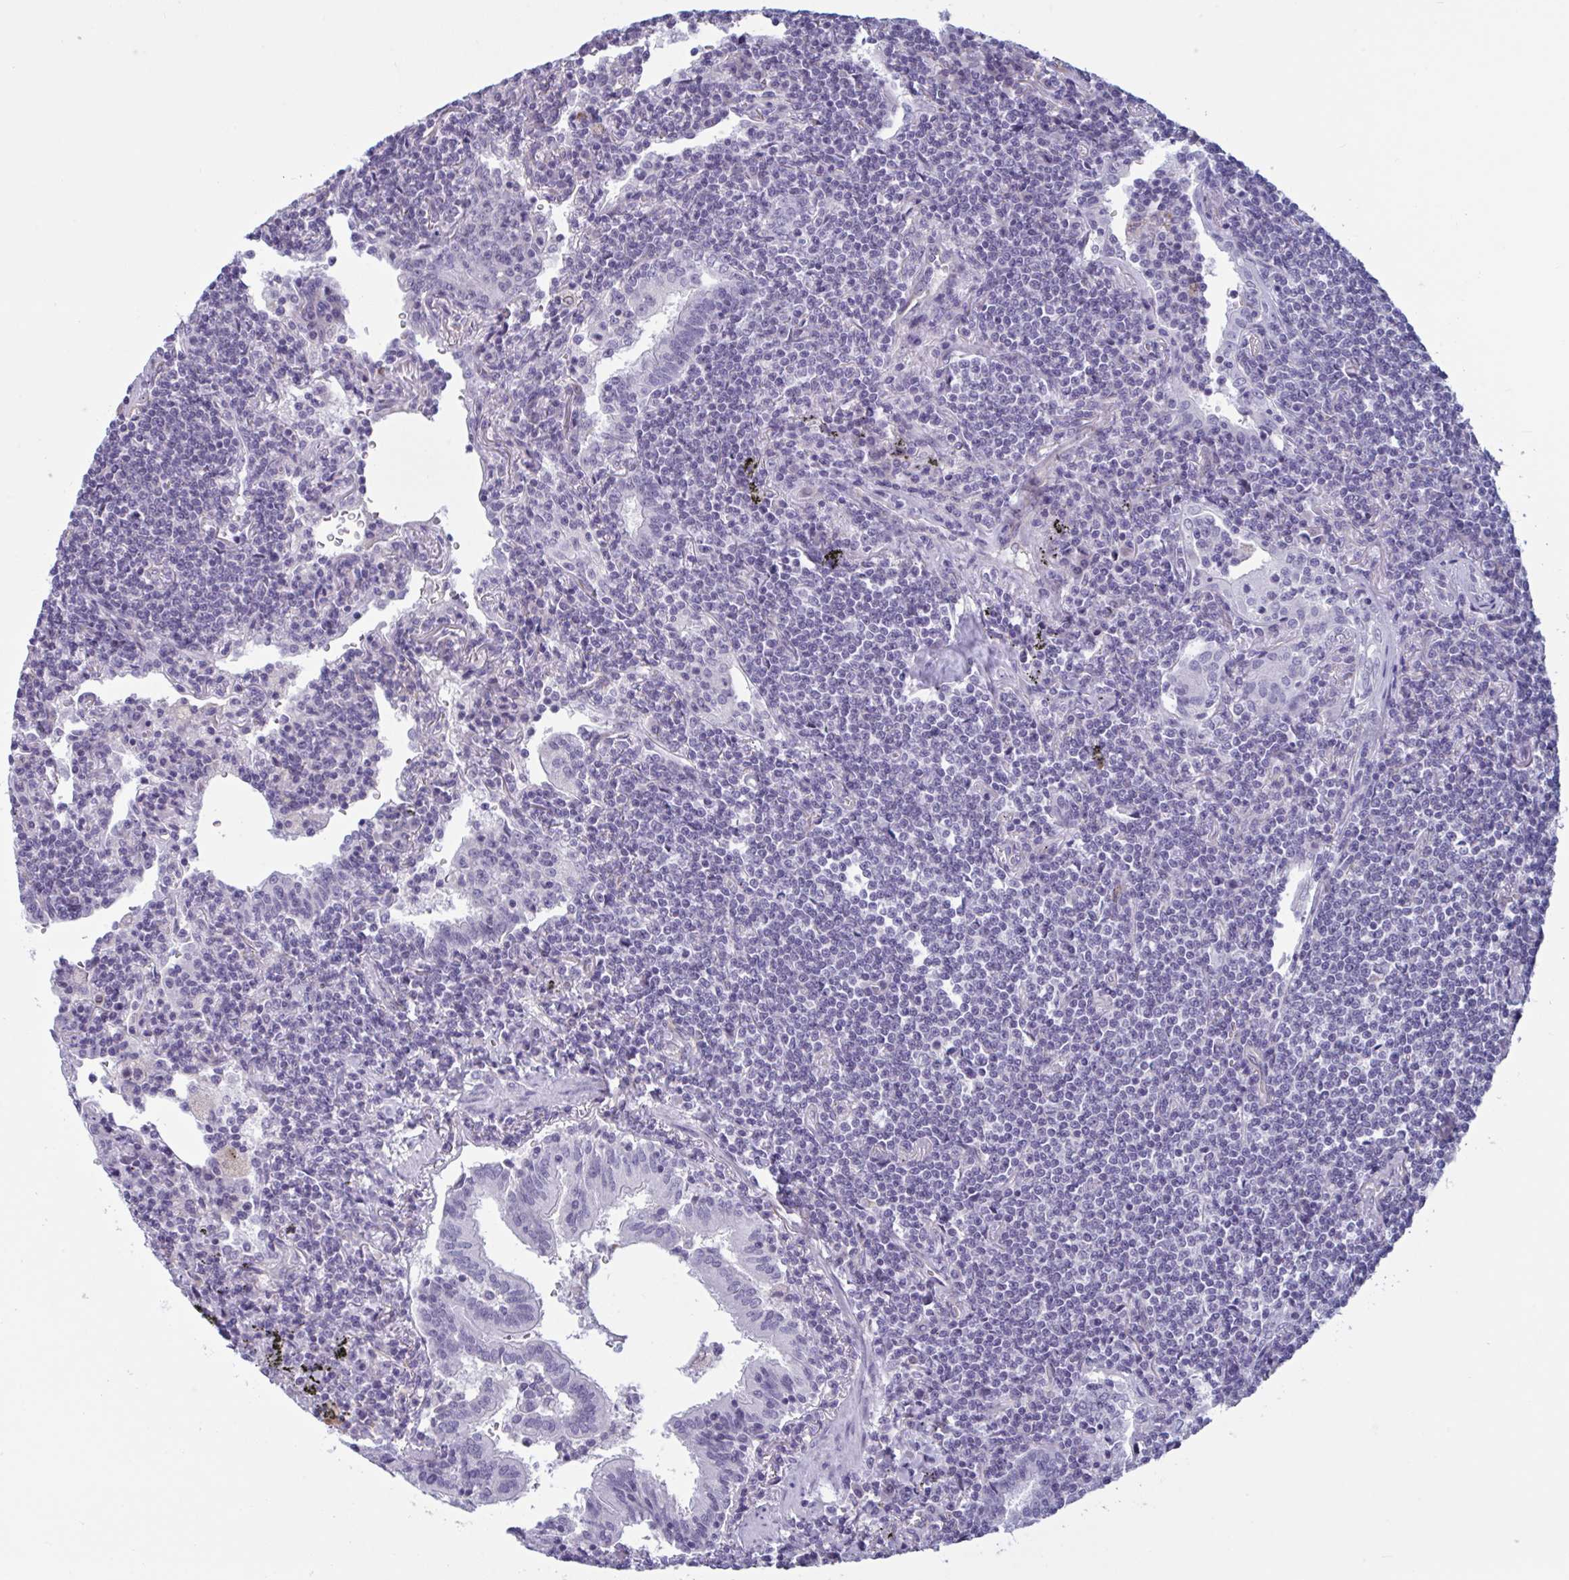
{"staining": {"intensity": "negative", "quantity": "none", "location": "none"}, "tissue": "lymphoma", "cell_type": "Tumor cells", "image_type": "cancer", "snomed": [{"axis": "morphology", "description": "Malignant lymphoma, non-Hodgkin's type, Low grade"}, {"axis": "topography", "description": "Lung"}], "caption": "A high-resolution photomicrograph shows IHC staining of malignant lymphoma, non-Hodgkin's type (low-grade), which displays no significant expression in tumor cells. (Immunohistochemistry, brightfield microscopy, high magnification).", "gene": "OR1L3", "patient": {"sex": "female", "age": 71}}